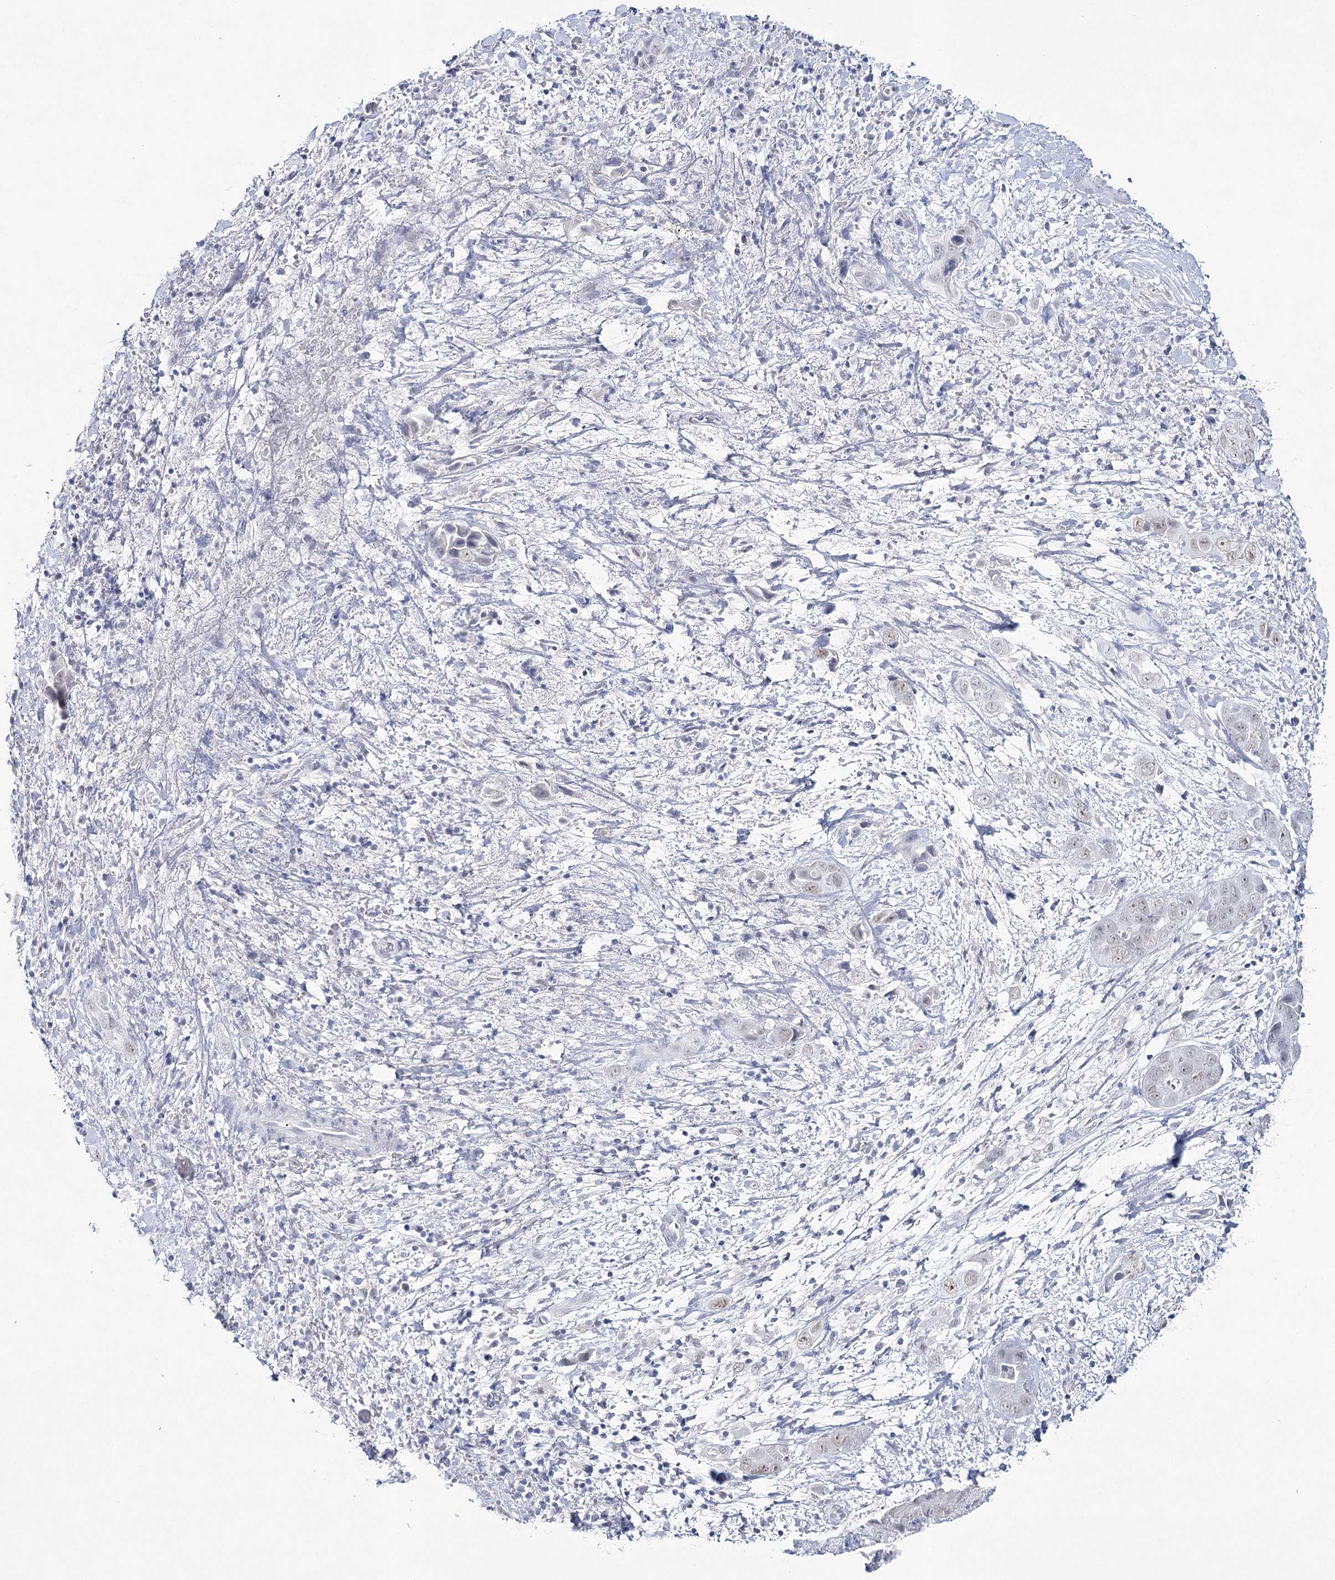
{"staining": {"intensity": "negative", "quantity": "none", "location": "none"}, "tissue": "liver cancer", "cell_type": "Tumor cells", "image_type": "cancer", "snomed": [{"axis": "morphology", "description": "Cholangiocarcinoma"}, {"axis": "topography", "description": "Liver"}], "caption": "Micrograph shows no protein staining in tumor cells of liver cholangiocarcinoma tissue. (Immunohistochemistry (ihc), brightfield microscopy, high magnification).", "gene": "ZC3H8", "patient": {"sex": "female", "age": 52}}